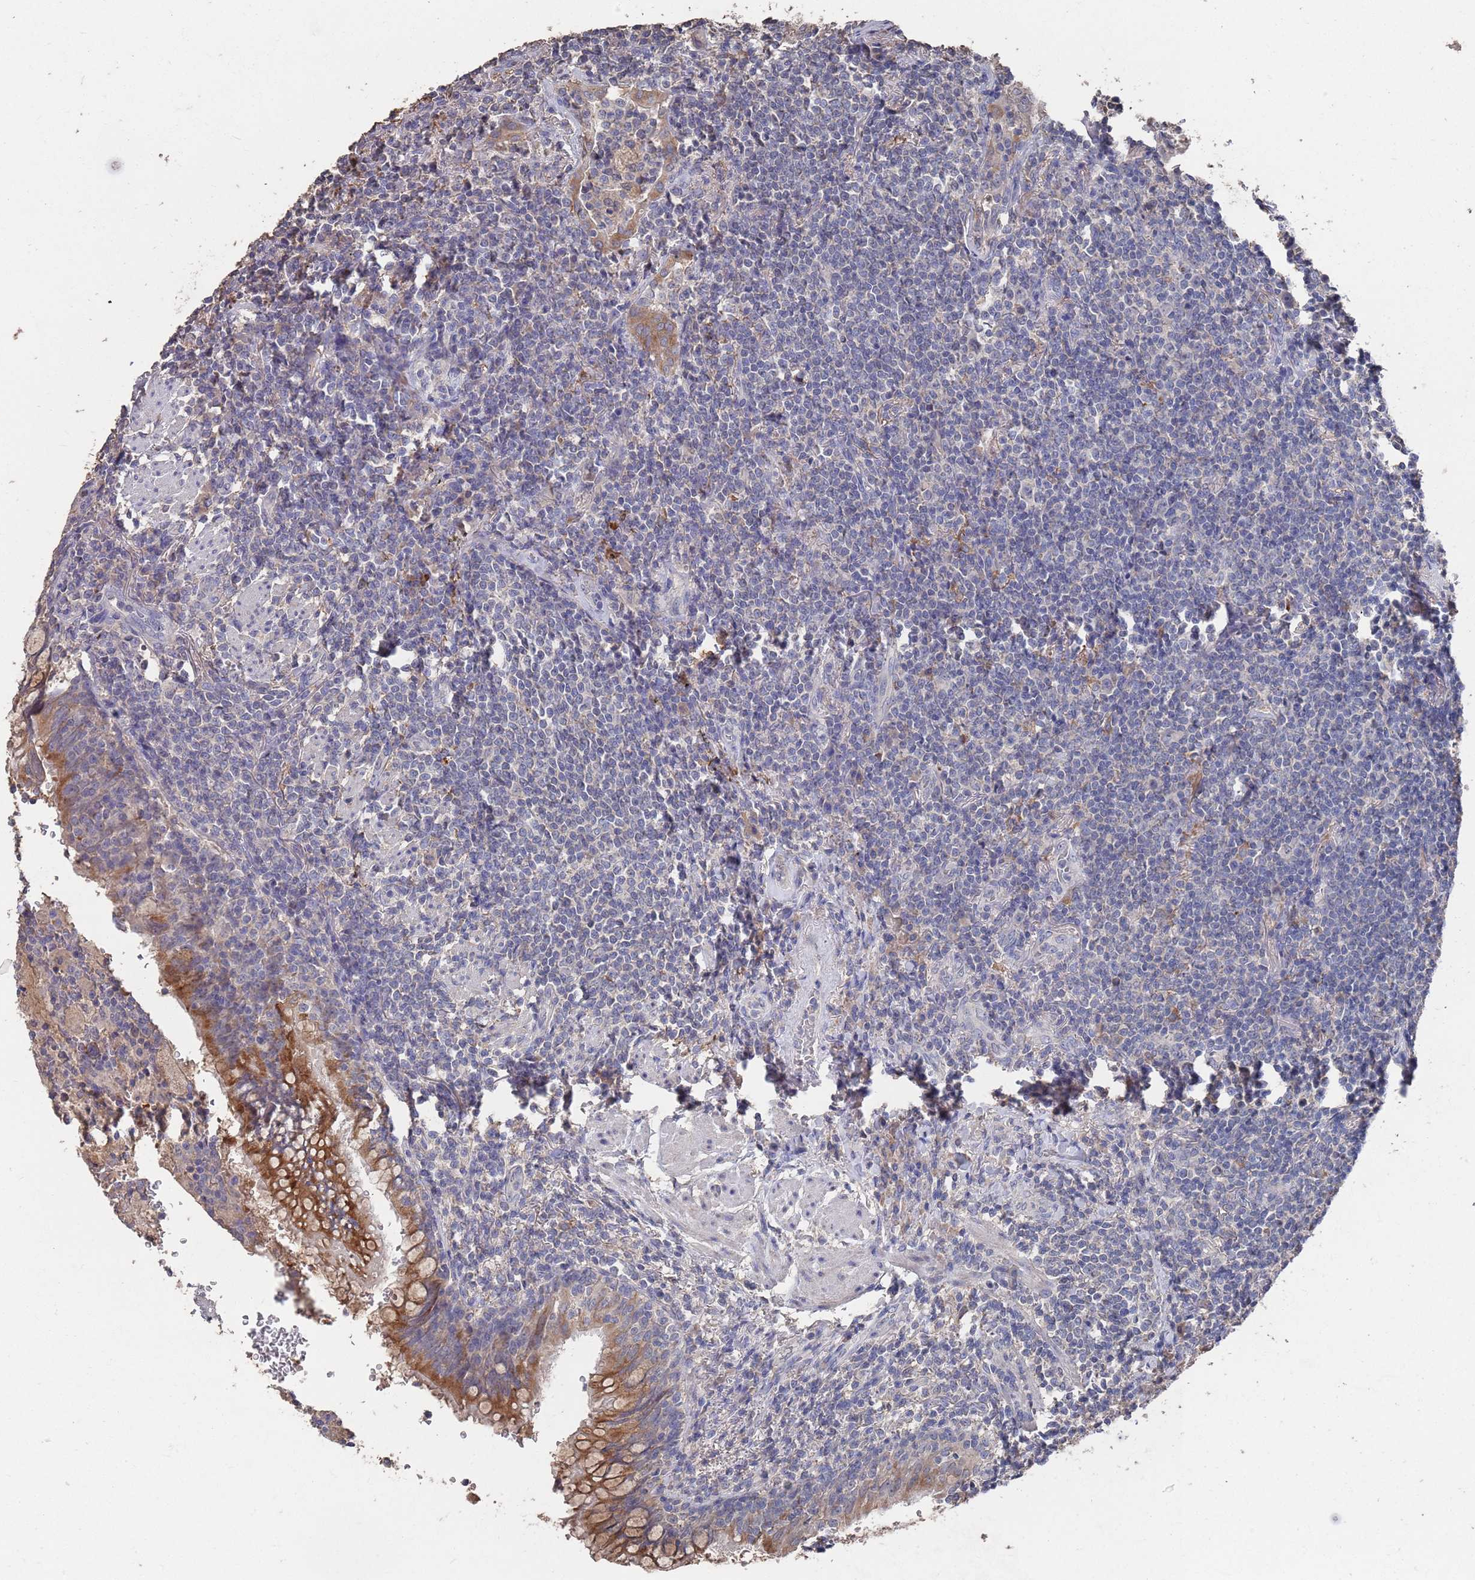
{"staining": {"intensity": "negative", "quantity": "none", "location": "none"}, "tissue": "lymphoma", "cell_type": "Tumor cells", "image_type": "cancer", "snomed": [{"axis": "morphology", "description": "Malignant lymphoma, non-Hodgkin's type, Low grade"}, {"axis": "topography", "description": "Lung"}], "caption": "This is an immunohistochemistry (IHC) image of human lymphoma. There is no staining in tumor cells.", "gene": "BTBD18", "patient": {"sex": "female", "age": 71}}